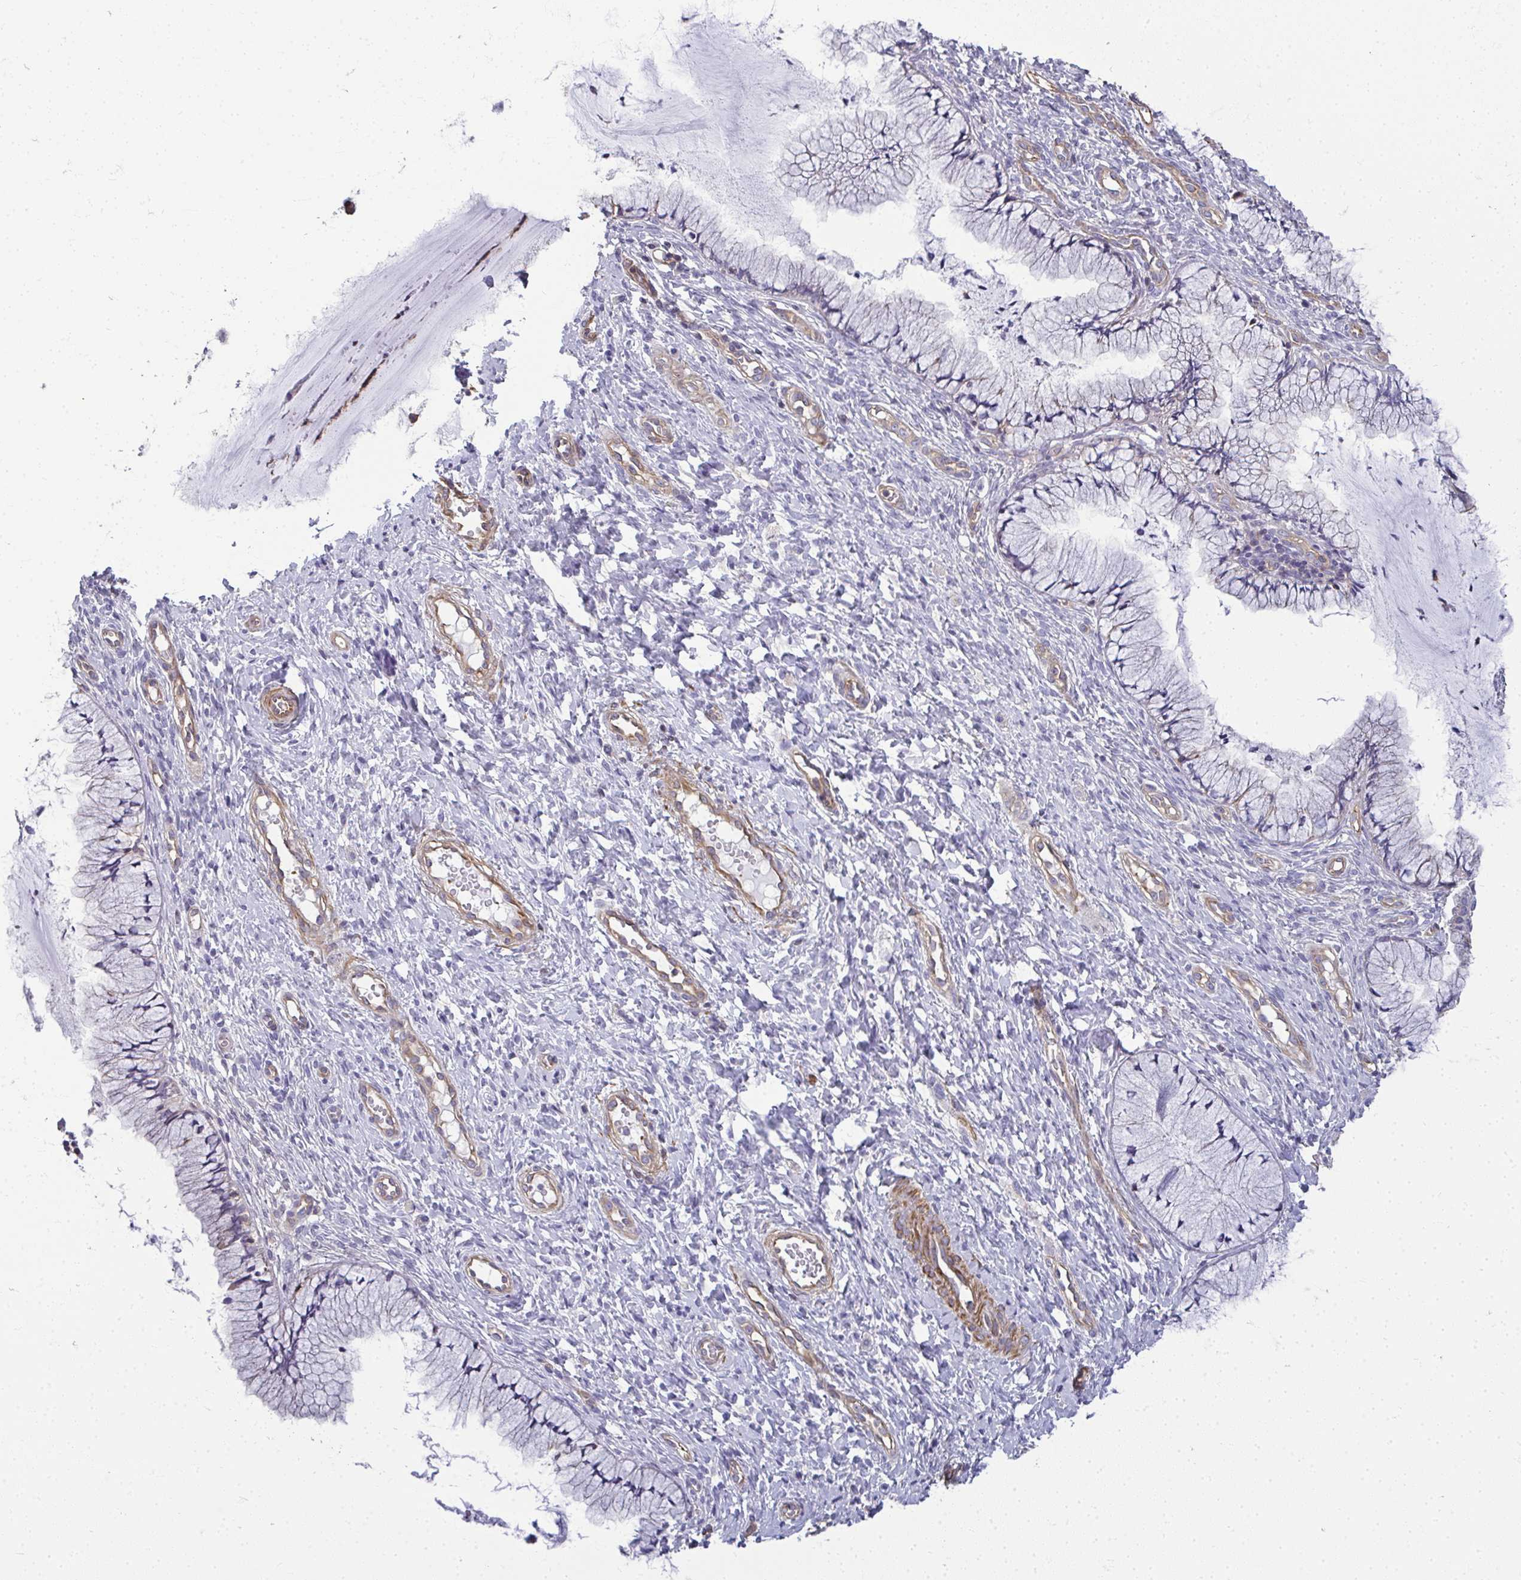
{"staining": {"intensity": "negative", "quantity": "none", "location": "none"}, "tissue": "cervix", "cell_type": "Glandular cells", "image_type": "normal", "snomed": [{"axis": "morphology", "description": "Normal tissue, NOS"}, {"axis": "topography", "description": "Cervix"}], "caption": "This is a image of immunohistochemistry (IHC) staining of normal cervix, which shows no expression in glandular cells. (DAB IHC with hematoxylin counter stain).", "gene": "MYL1", "patient": {"sex": "female", "age": 36}}